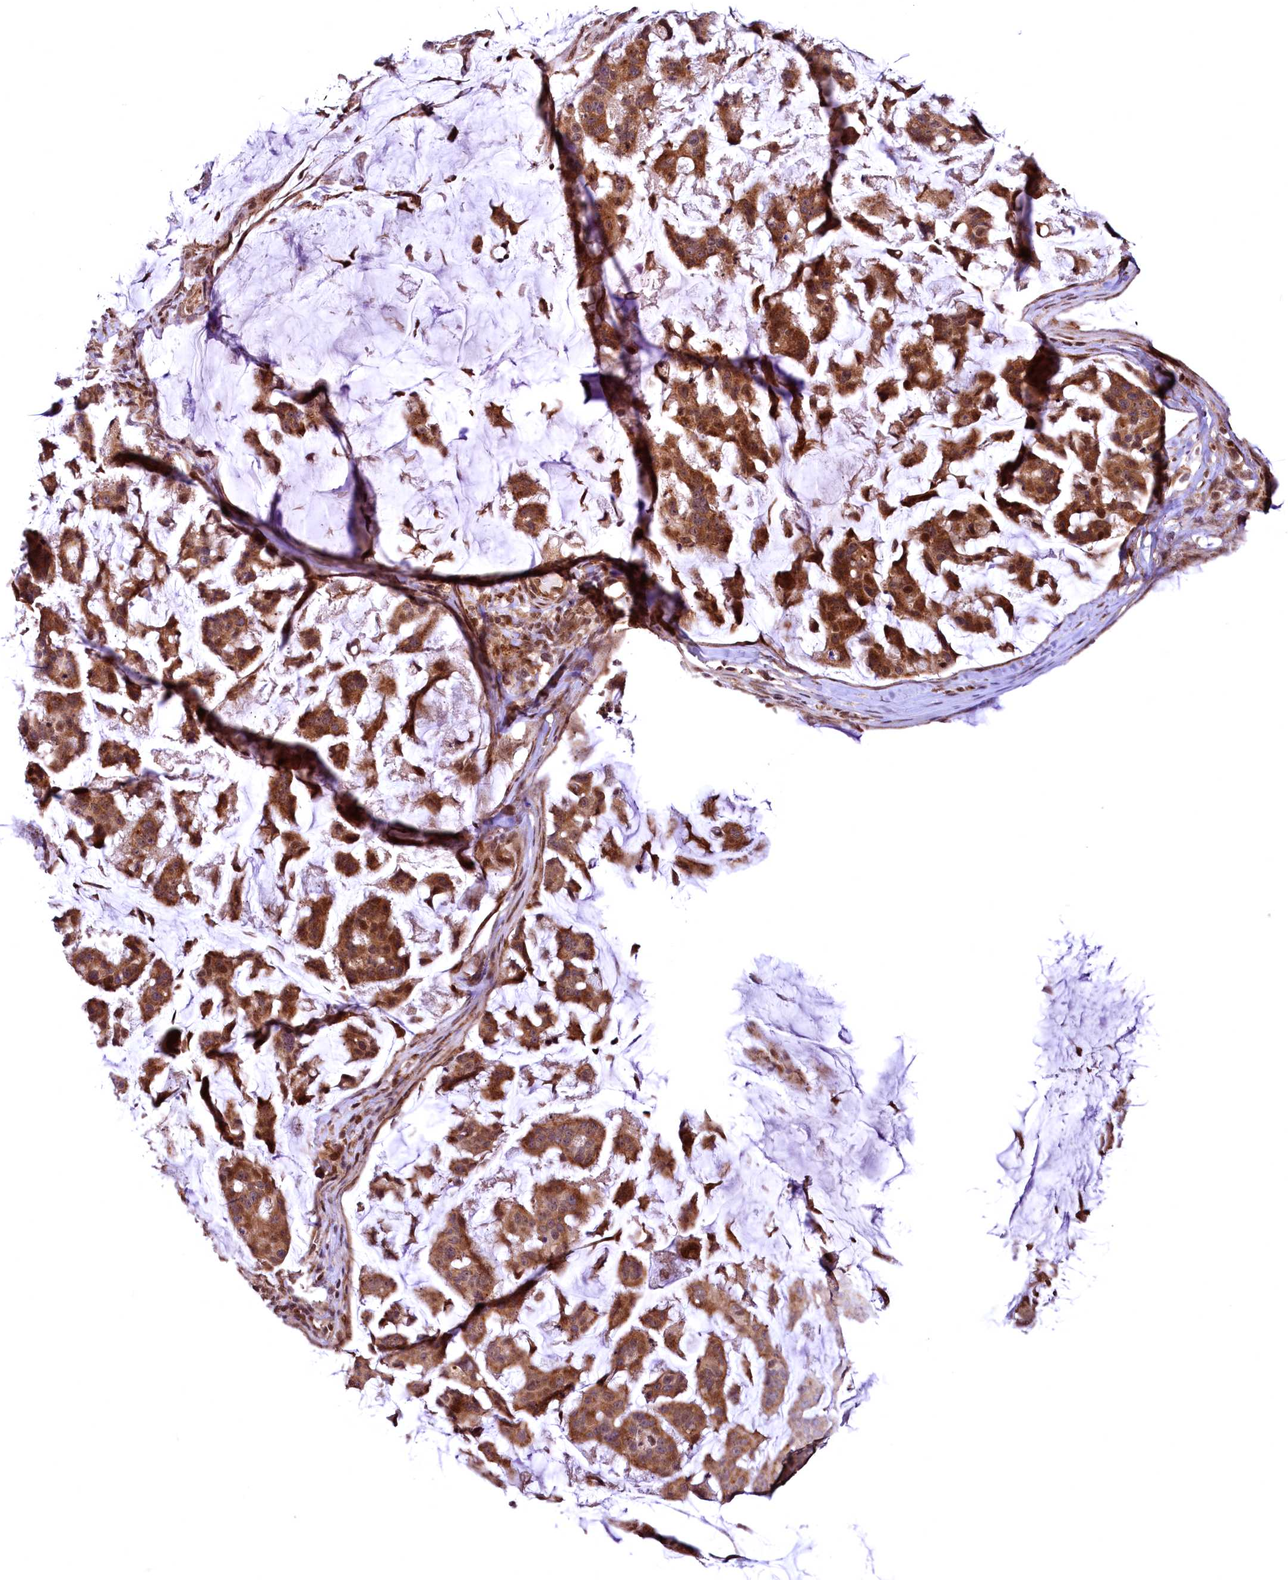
{"staining": {"intensity": "strong", "quantity": ">75%", "location": "cytoplasmic/membranous"}, "tissue": "stomach cancer", "cell_type": "Tumor cells", "image_type": "cancer", "snomed": [{"axis": "morphology", "description": "Adenocarcinoma, NOS"}, {"axis": "topography", "description": "Stomach, lower"}], "caption": "IHC staining of stomach cancer (adenocarcinoma), which displays high levels of strong cytoplasmic/membranous positivity in approximately >75% of tumor cells indicating strong cytoplasmic/membranous protein positivity. The staining was performed using DAB (3,3'-diaminobenzidine) (brown) for protein detection and nuclei were counterstained in hematoxylin (blue).", "gene": "PDS5B", "patient": {"sex": "male", "age": 67}}